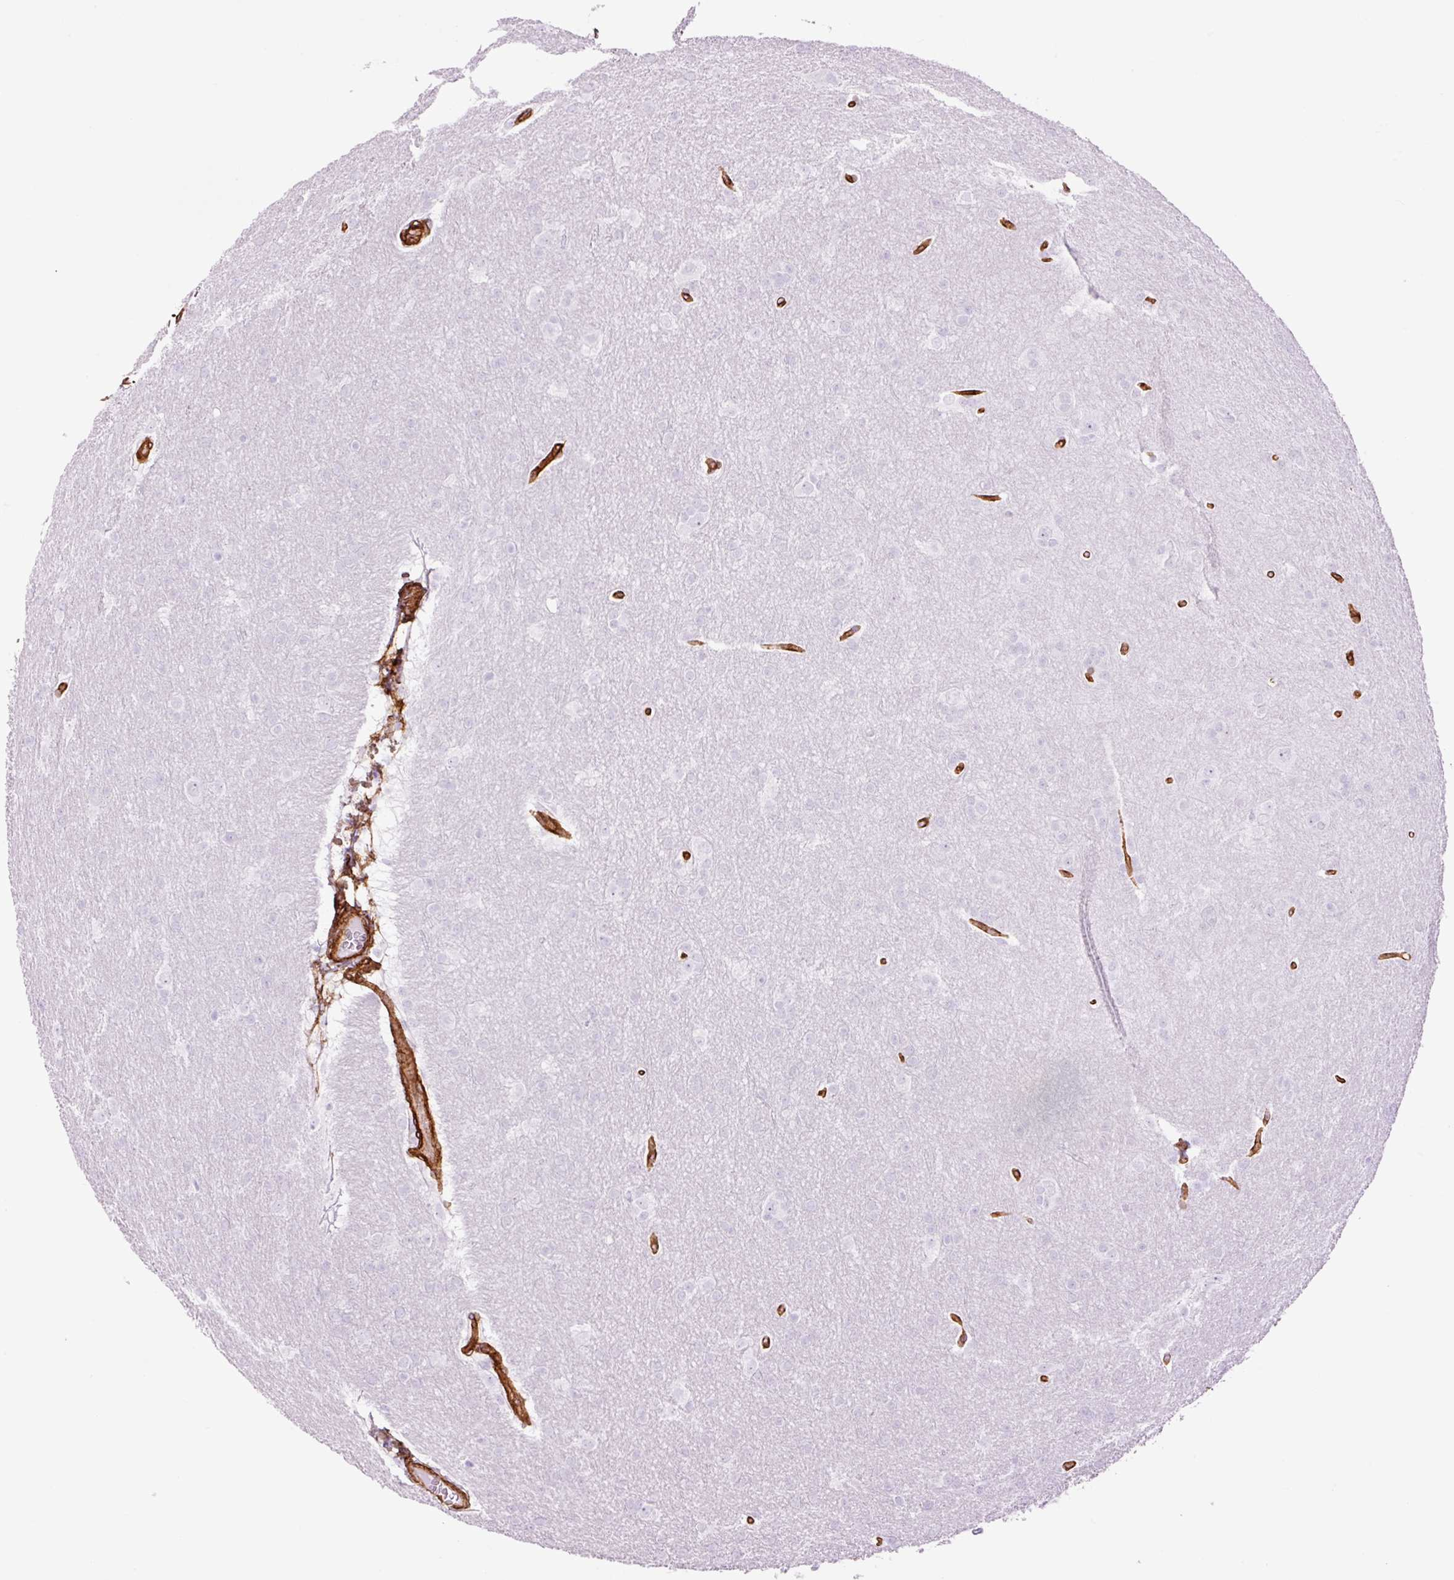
{"staining": {"intensity": "negative", "quantity": "none", "location": "none"}, "tissue": "glioma", "cell_type": "Tumor cells", "image_type": "cancer", "snomed": [{"axis": "morphology", "description": "Glioma, malignant, Low grade"}, {"axis": "topography", "description": "Brain"}], "caption": "Glioma was stained to show a protein in brown. There is no significant expression in tumor cells.", "gene": "CAV1", "patient": {"sex": "female", "age": 32}}